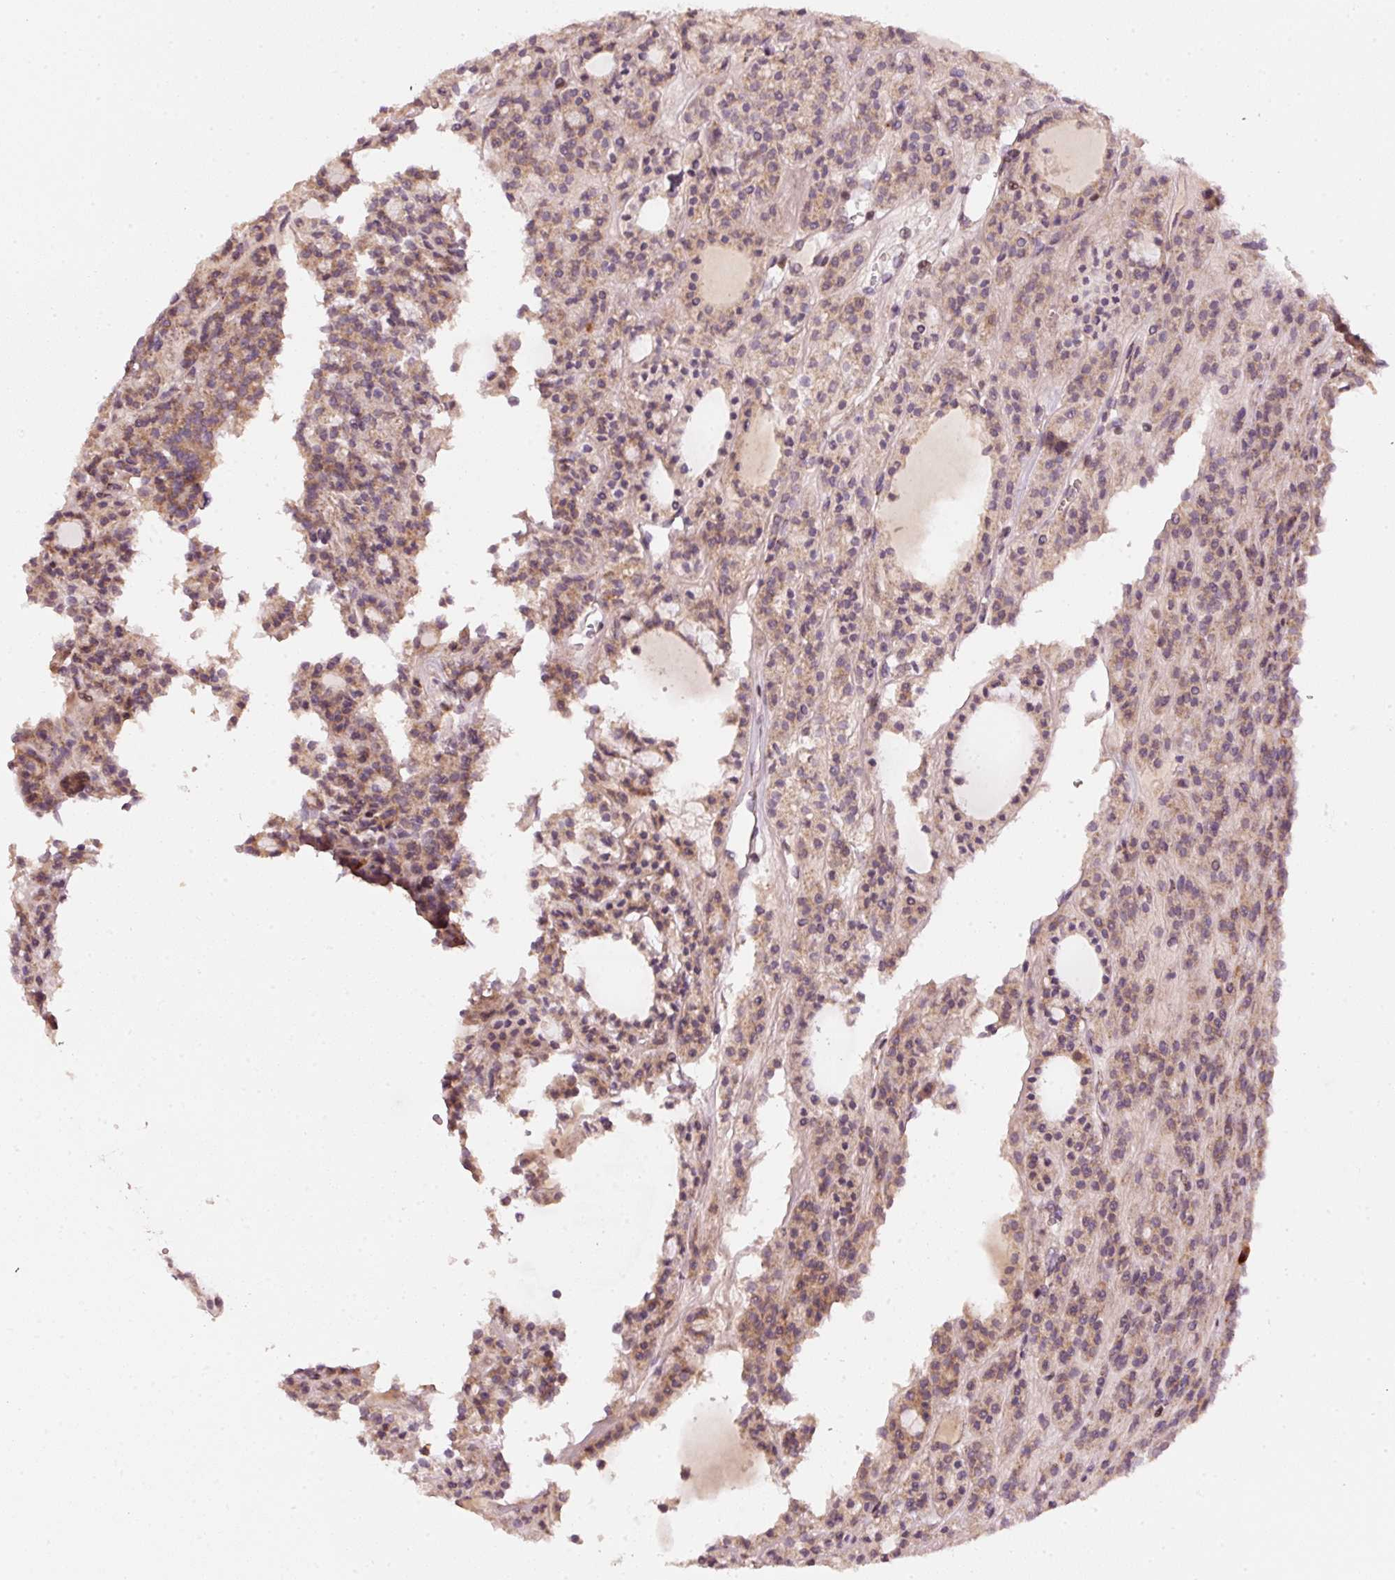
{"staining": {"intensity": "weak", "quantity": "25%-75%", "location": "cytoplasmic/membranous"}, "tissue": "thyroid cancer", "cell_type": "Tumor cells", "image_type": "cancer", "snomed": [{"axis": "morphology", "description": "Follicular adenoma carcinoma, NOS"}, {"axis": "topography", "description": "Thyroid gland"}], "caption": "Thyroid cancer stained for a protein (brown) reveals weak cytoplasmic/membranous positive expression in about 25%-75% of tumor cells.", "gene": "TOB2", "patient": {"sex": "female", "age": 63}}